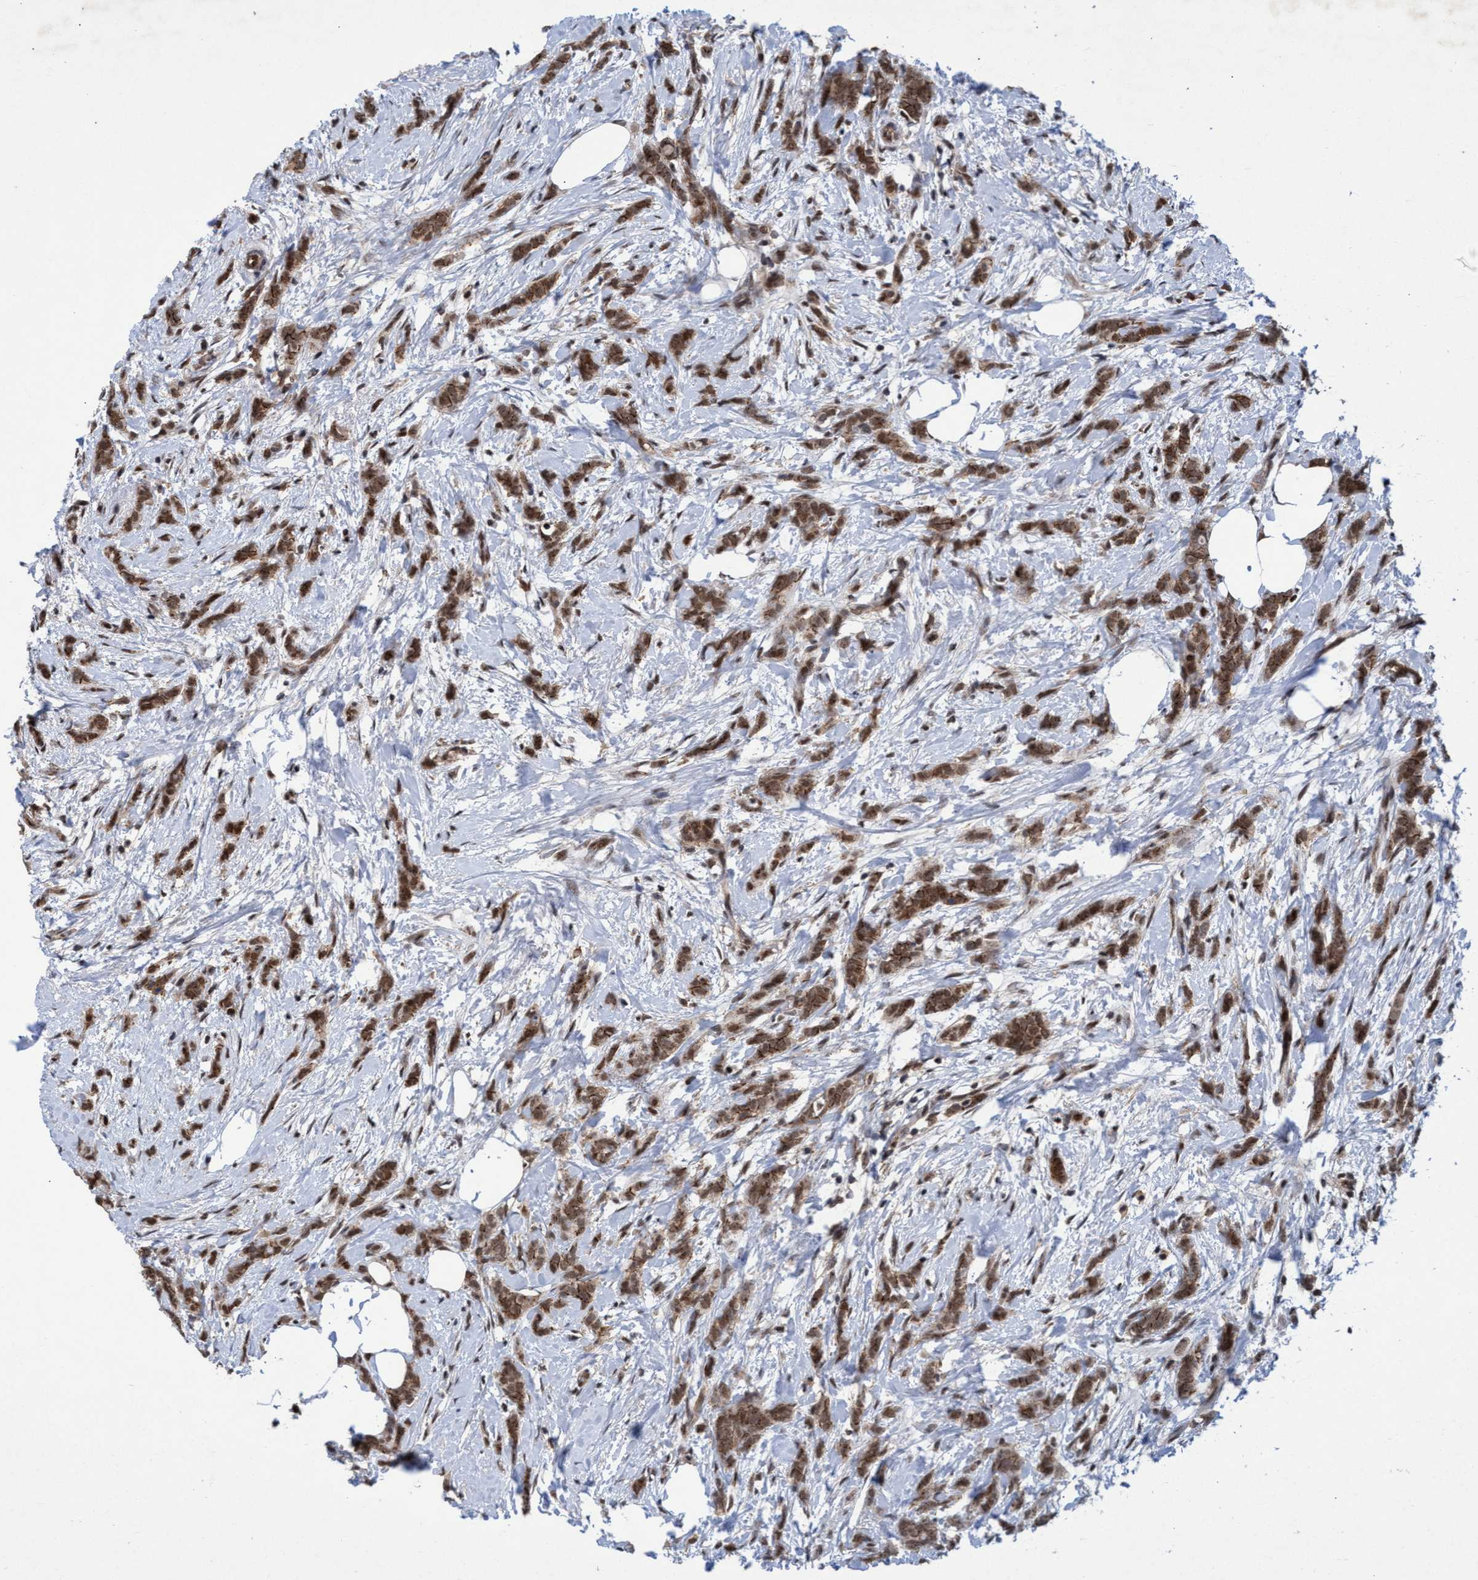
{"staining": {"intensity": "moderate", "quantity": ">75%", "location": "cytoplasmic/membranous,nuclear"}, "tissue": "breast cancer", "cell_type": "Tumor cells", "image_type": "cancer", "snomed": [{"axis": "morphology", "description": "Lobular carcinoma, in situ"}, {"axis": "morphology", "description": "Lobular carcinoma"}, {"axis": "topography", "description": "Breast"}], "caption": "High-magnification brightfield microscopy of breast cancer (lobular carcinoma) stained with DAB (3,3'-diaminobenzidine) (brown) and counterstained with hematoxylin (blue). tumor cells exhibit moderate cytoplasmic/membranous and nuclear staining is identified in about>75% of cells. (Stains: DAB (3,3'-diaminobenzidine) in brown, nuclei in blue, Microscopy: brightfield microscopy at high magnification).", "gene": "GTF2F1", "patient": {"sex": "female", "age": 41}}